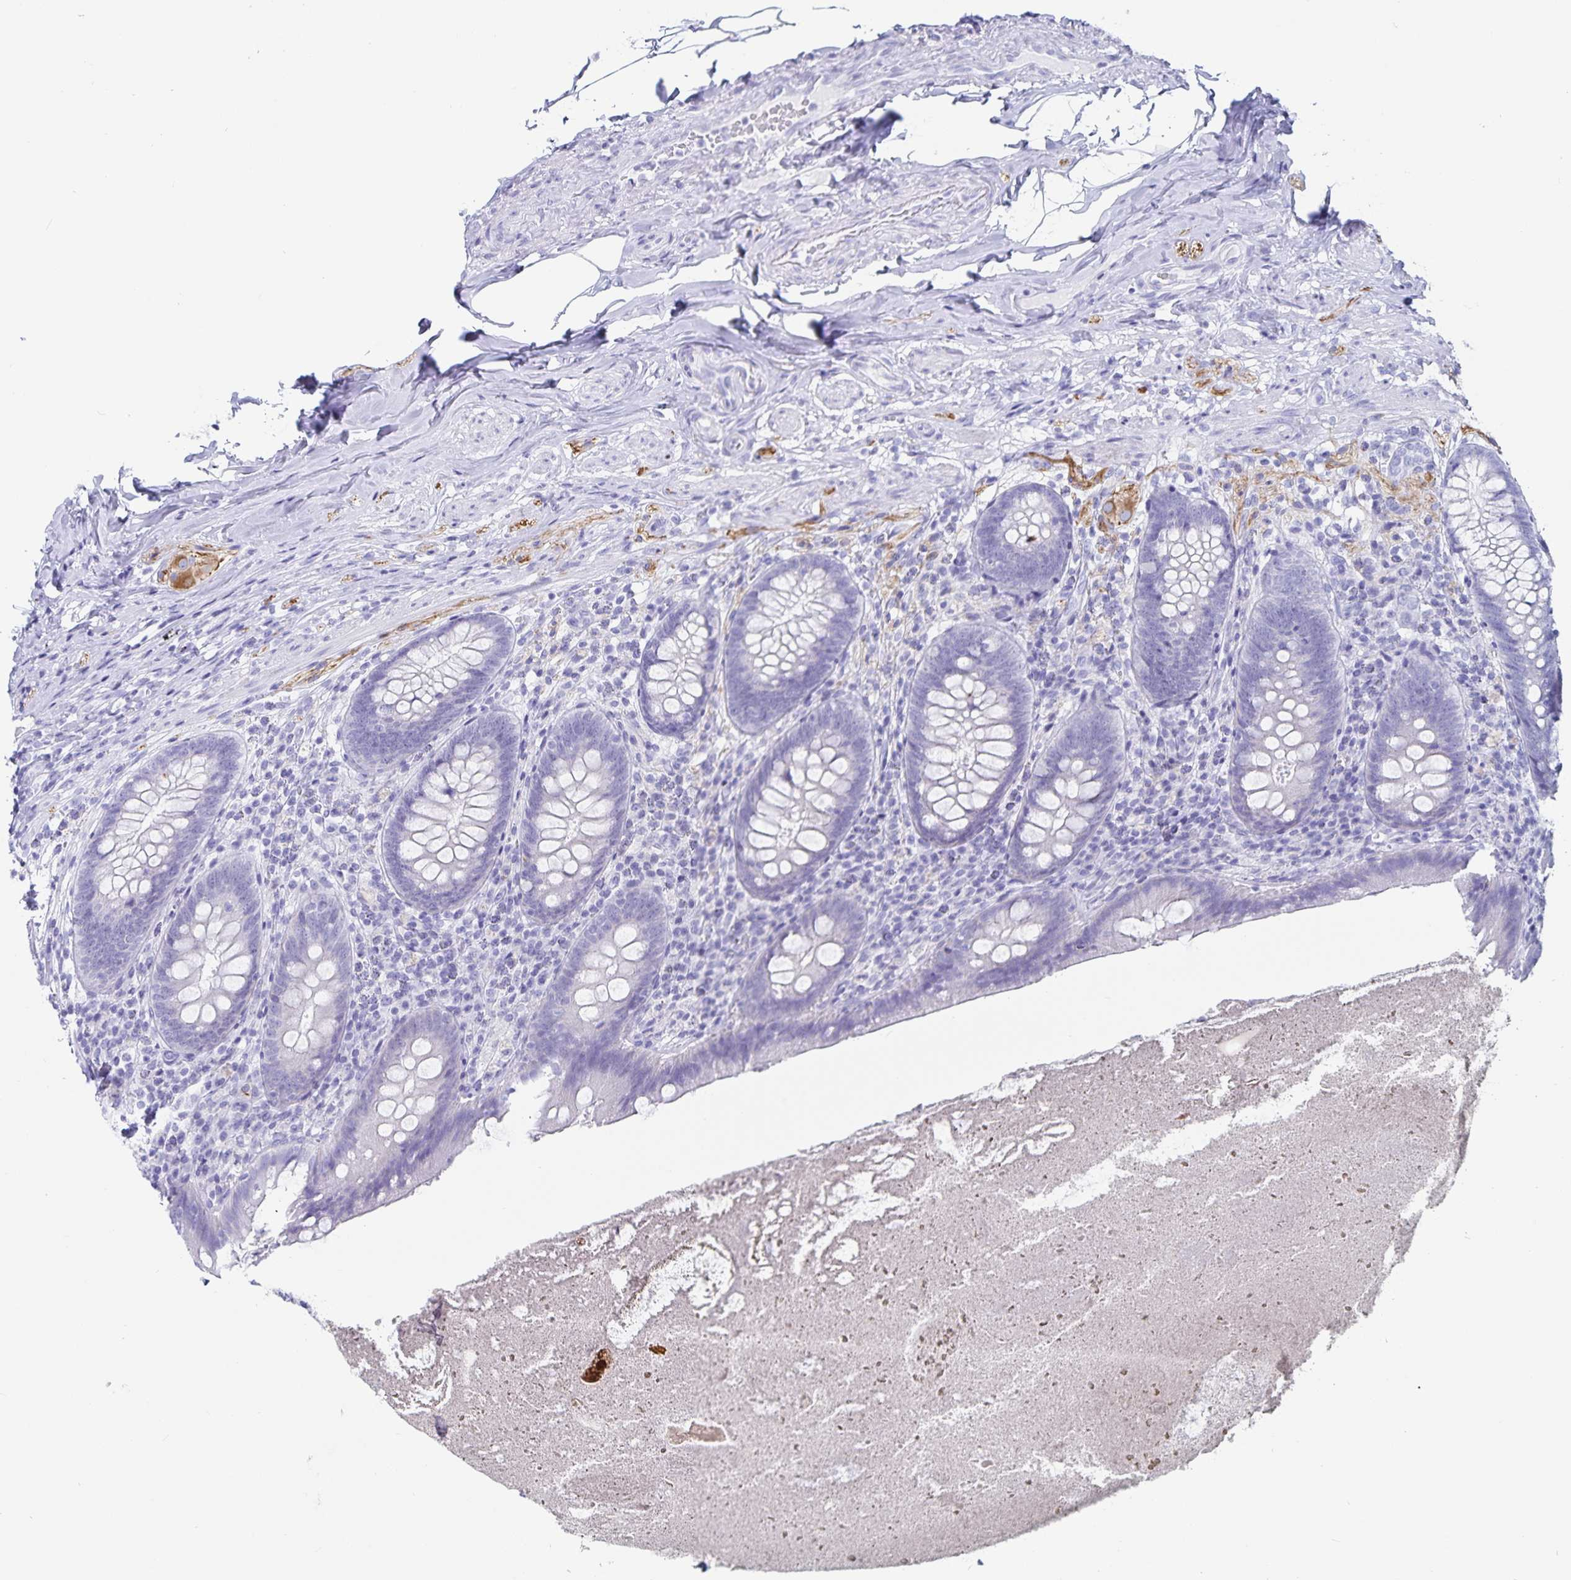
{"staining": {"intensity": "negative", "quantity": "none", "location": "none"}, "tissue": "appendix", "cell_type": "Glandular cells", "image_type": "normal", "snomed": [{"axis": "morphology", "description": "Normal tissue, NOS"}, {"axis": "topography", "description": "Appendix"}], "caption": "This is an immunohistochemistry (IHC) micrograph of unremarkable human appendix. There is no expression in glandular cells.", "gene": "C19orf73", "patient": {"sex": "male", "age": 47}}